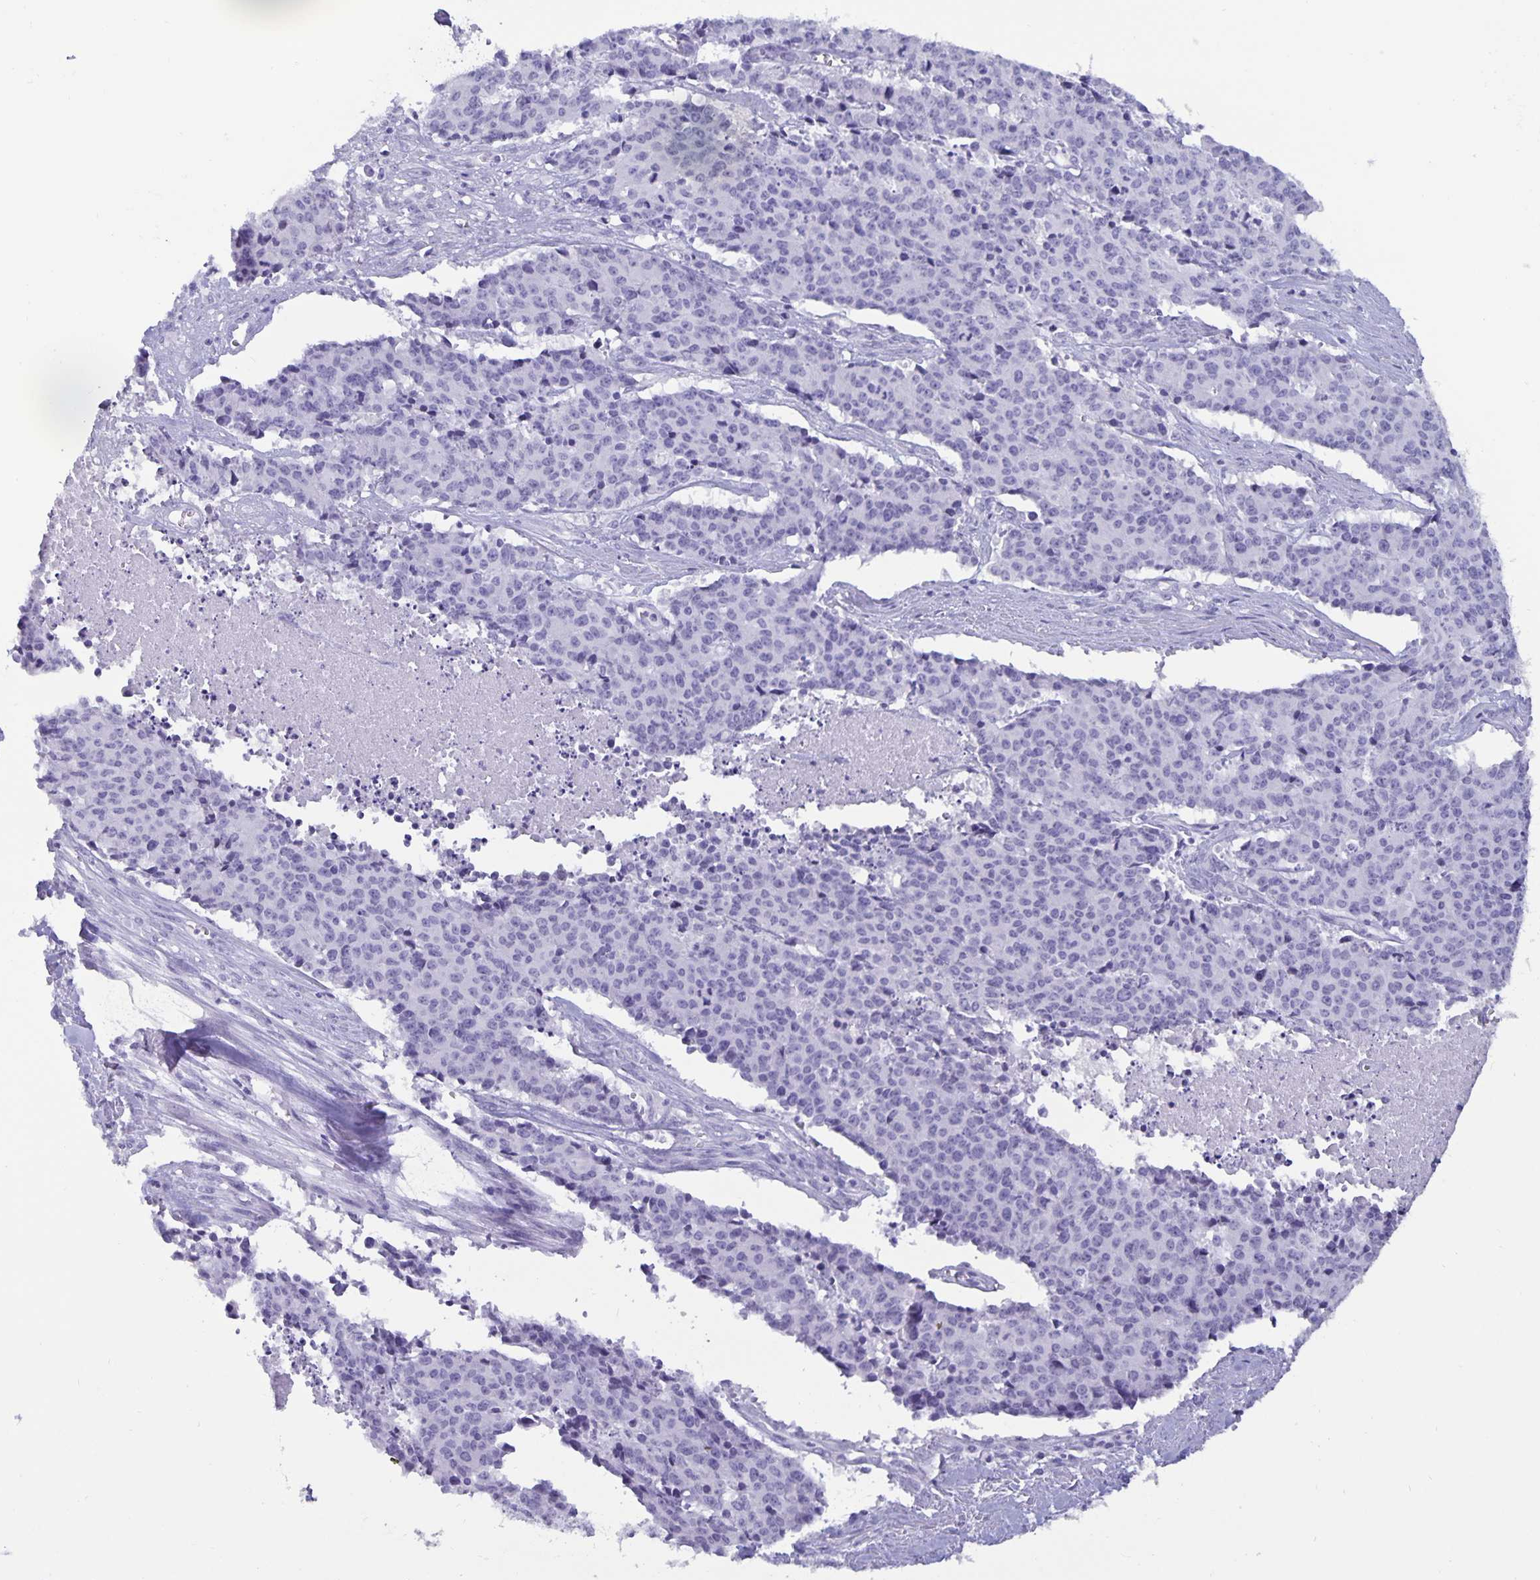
{"staining": {"intensity": "negative", "quantity": "none", "location": "none"}, "tissue": "cervical cancer", "cell_type": "Tumor cells", "image_type": "cancer", "snomed": [{"axis": "morphology", "description": "Squamous cell carcinoma, NOS"}, {"axis": "topography", "description": "Cervix"}], "caption": "Tumor cells show no significant protein staining in cervical squamous cell carcinoma.", "gene": "BPIFA3", "patient": {"sex": "female", "age": 28}}